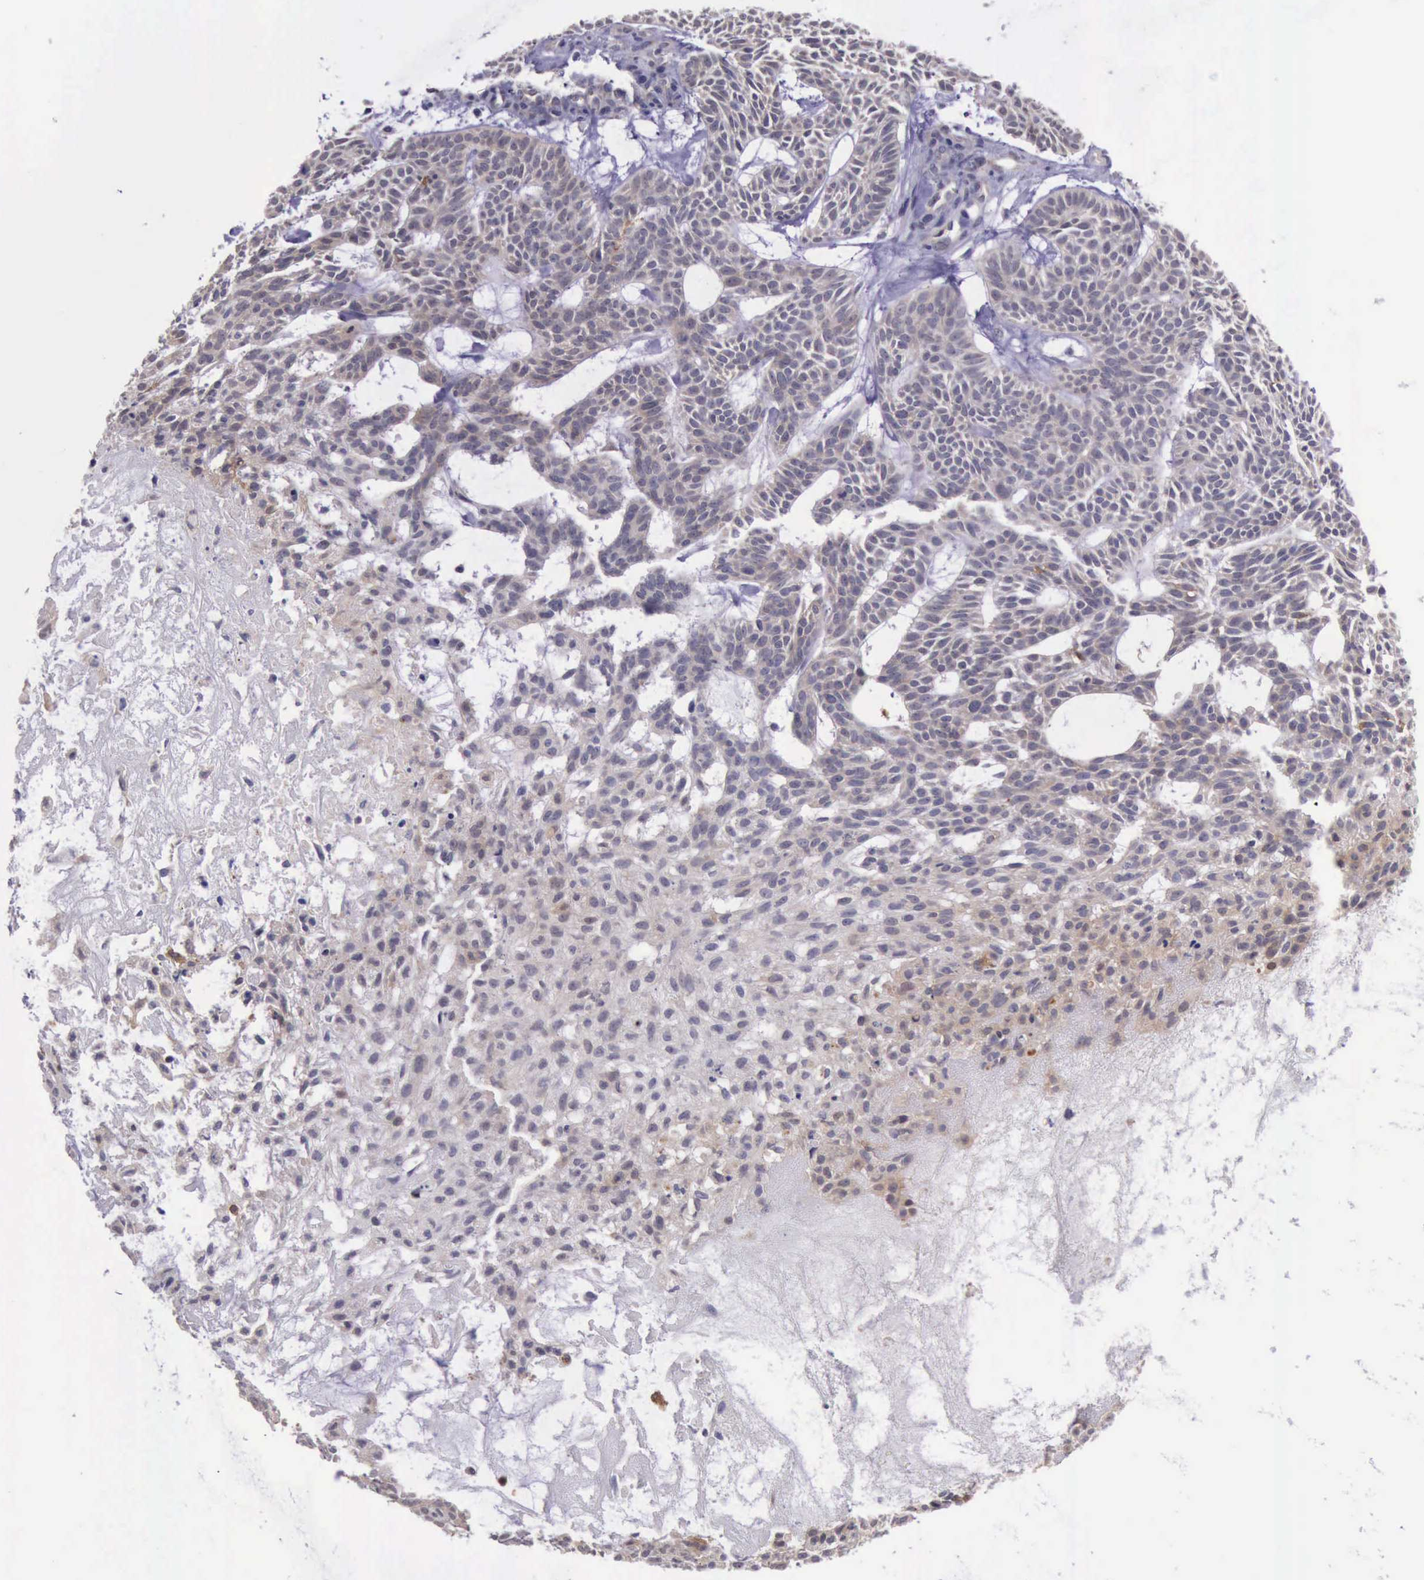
{"staining": {"intensity": "weak", "quantity": "25%-75%", "location": "cytoplasmic/membranous"}, "tissue": "skin cancer", "cell_type": "Tumor cells", "image_type": "cancer", "snomed": [{"axis": "morphology", "description": "Basal cell carcinoma"}, {"axis": "topography", "description": "Skin"}], "caption": "Skin cancer (basal cell carcinoma) stained with DAB (3,3'-diaminobenzidine) immunohistochemistry (IHC) reveals low levels of weak cytoplasmic/membranous staining in about 25%-75% of tumor cells. (brown staining indicates protein expression, while blue staining denotes nuclei).", "gene": "PLEK2", "patient": {"sex": "male", "age": 75}}